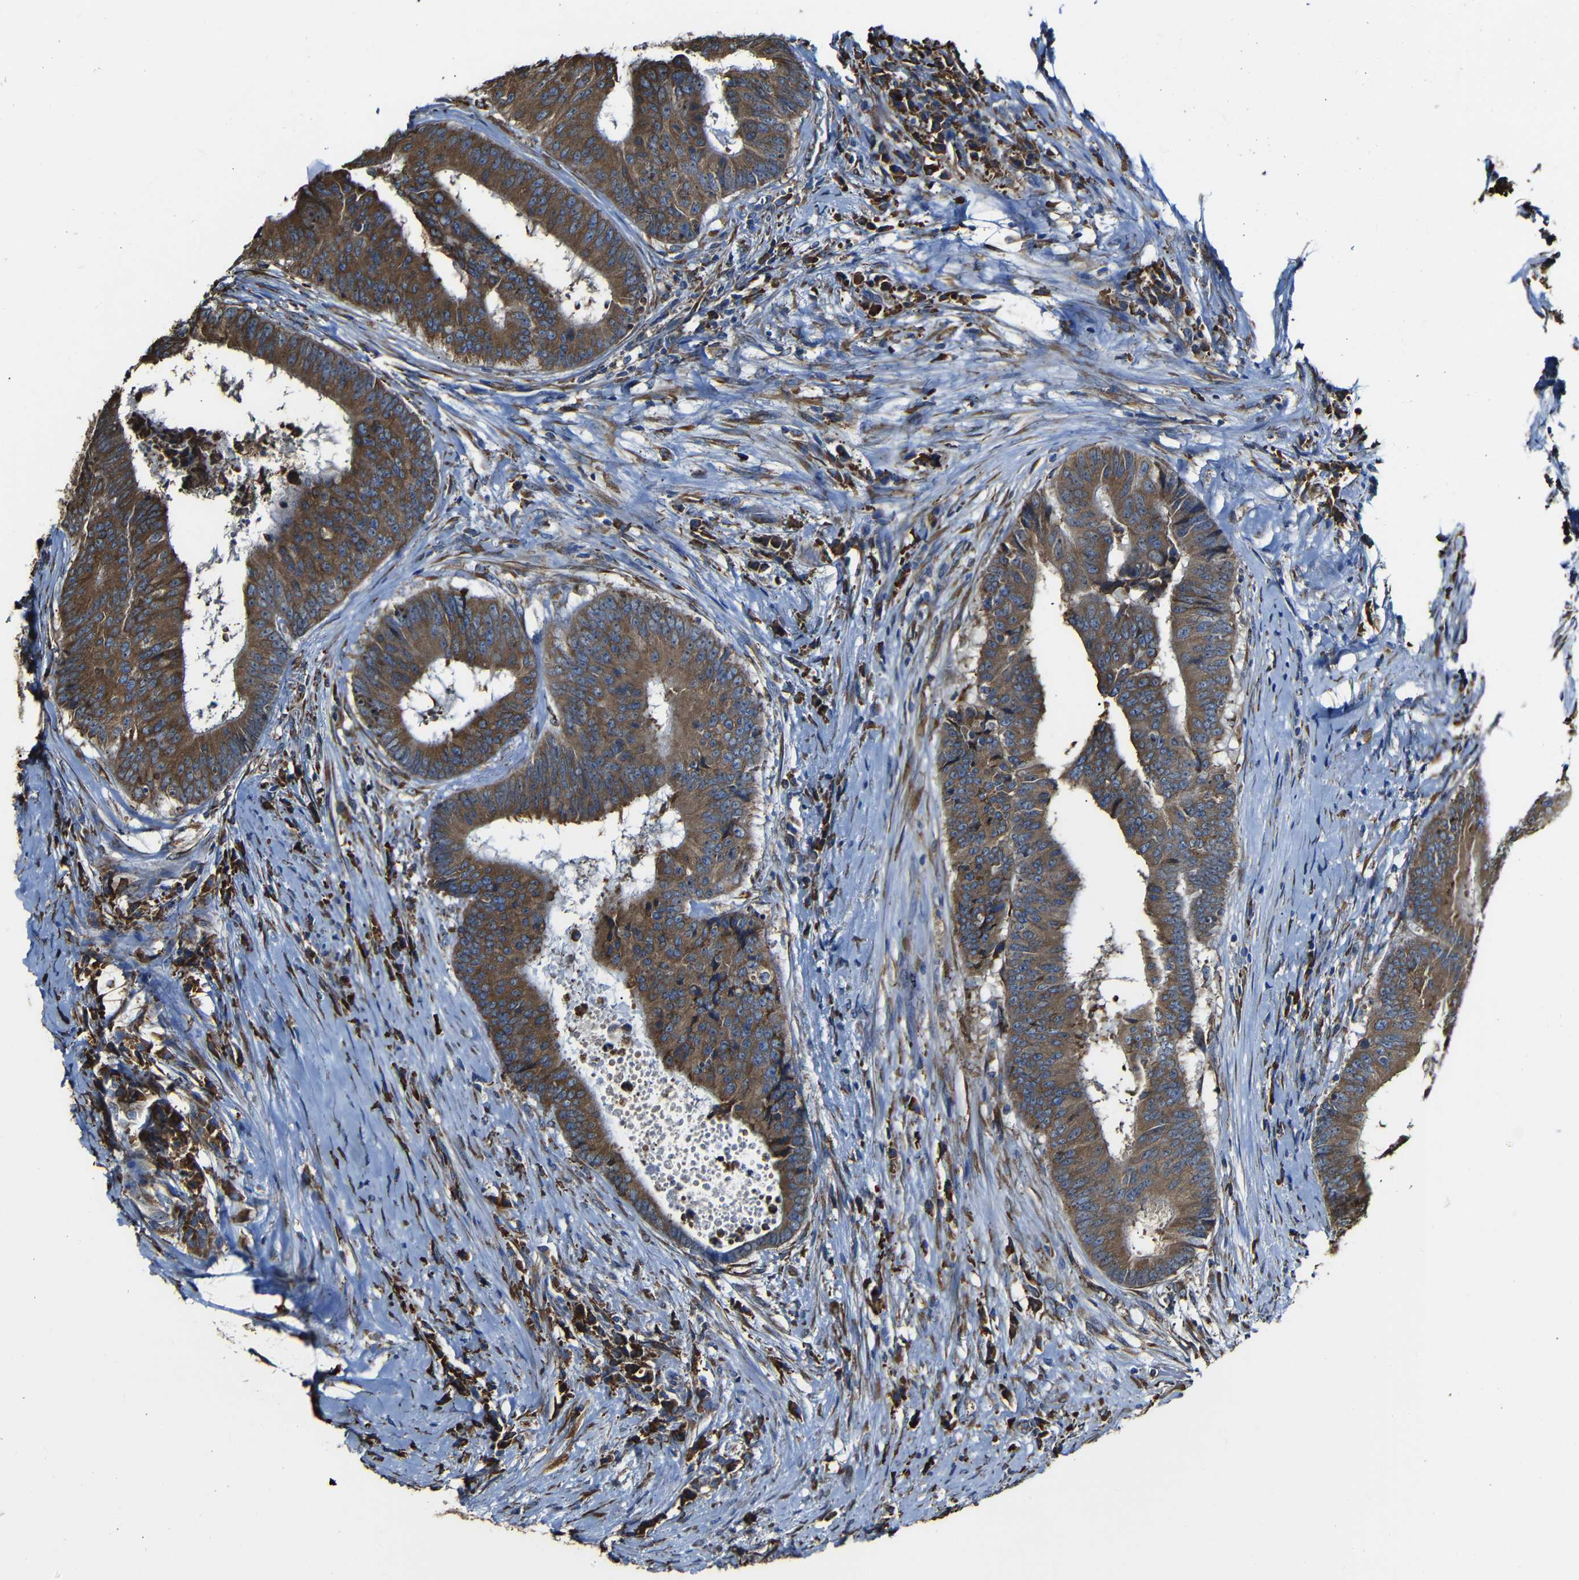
{"staining": {"intensity": "moderate", "quantity": ">75%", "location": "cytoplasmic/membranous"}, "tissue": "colorectal cancer", "cell_type": "Tumor cells", "image_type": "cancer", "snomed": [{"axis": "morphology", "description": "Adenocarcinoma, NOS"}, {"axis": "topography", "description": "Rectum"}], "caption": "Protein analysis of colorectal cancer tissue exhibits moderate cytoplasmic/membranous positivity in about >75% of tumor cells. The protein of interest is stained brown, and the nuclei are stained in blue (DAB (3,3'-diaminobenzidine) IHC with brightfield microscopy, high magnification).", "gene": "PPIB", "patient": {"sex": "male", "age": 72}}